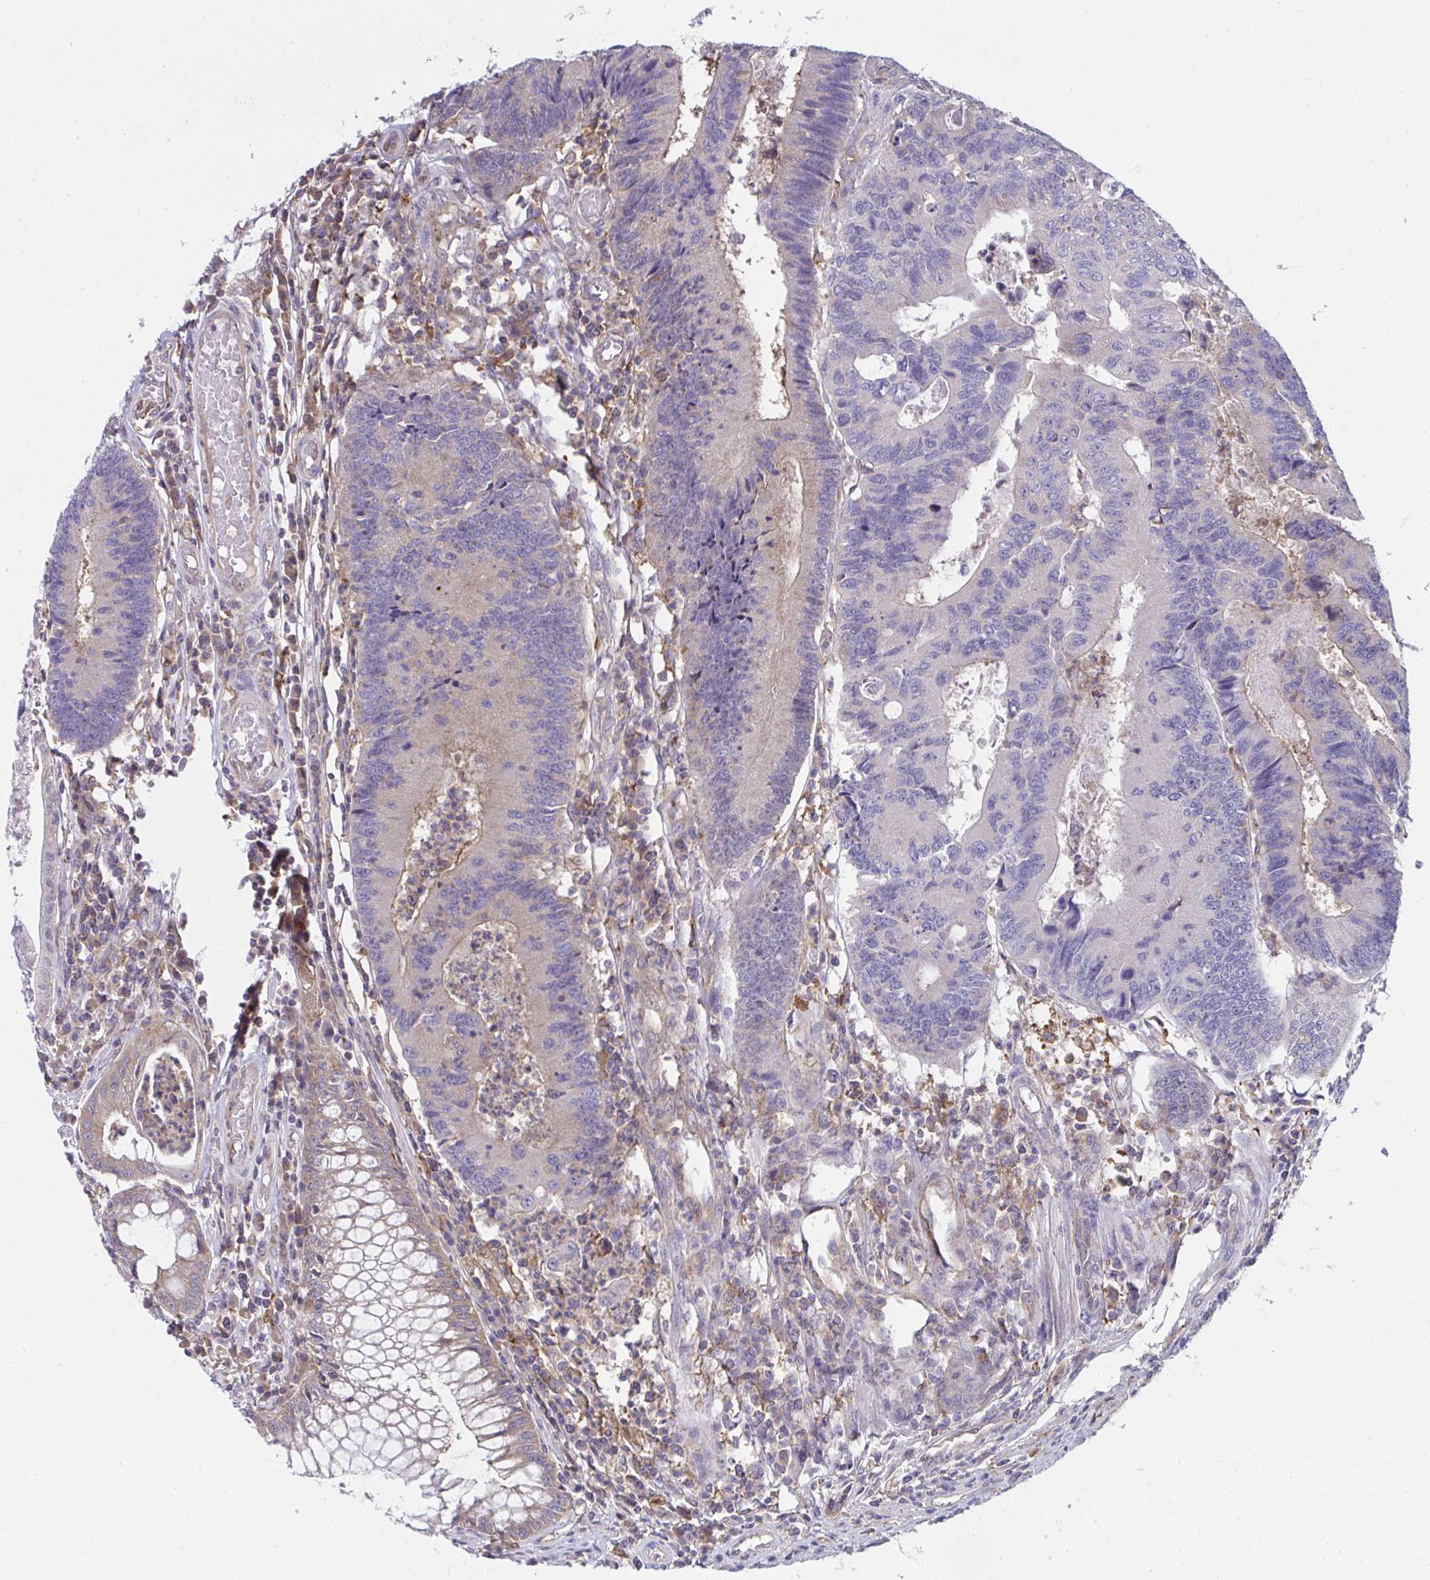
{"staining": {"intensity": "negative", "quantity": "none", "location": "none"}, "tissue": "colorectal cancer", "cell_type": "Tumor cells", "image_type": "cancer", "snomed": [{"axis": "morphology", "description": "Adenocarcinoma, NOS"}, {"axis": "topography", "description": "Colon"}], "caption": "The photomicrograph demonstrates no significant expression in tumor cells of adenocarcinoma (colorectal).", "gene": "ALDH16A1", "patient": {"sex": "female", "age": 67}}